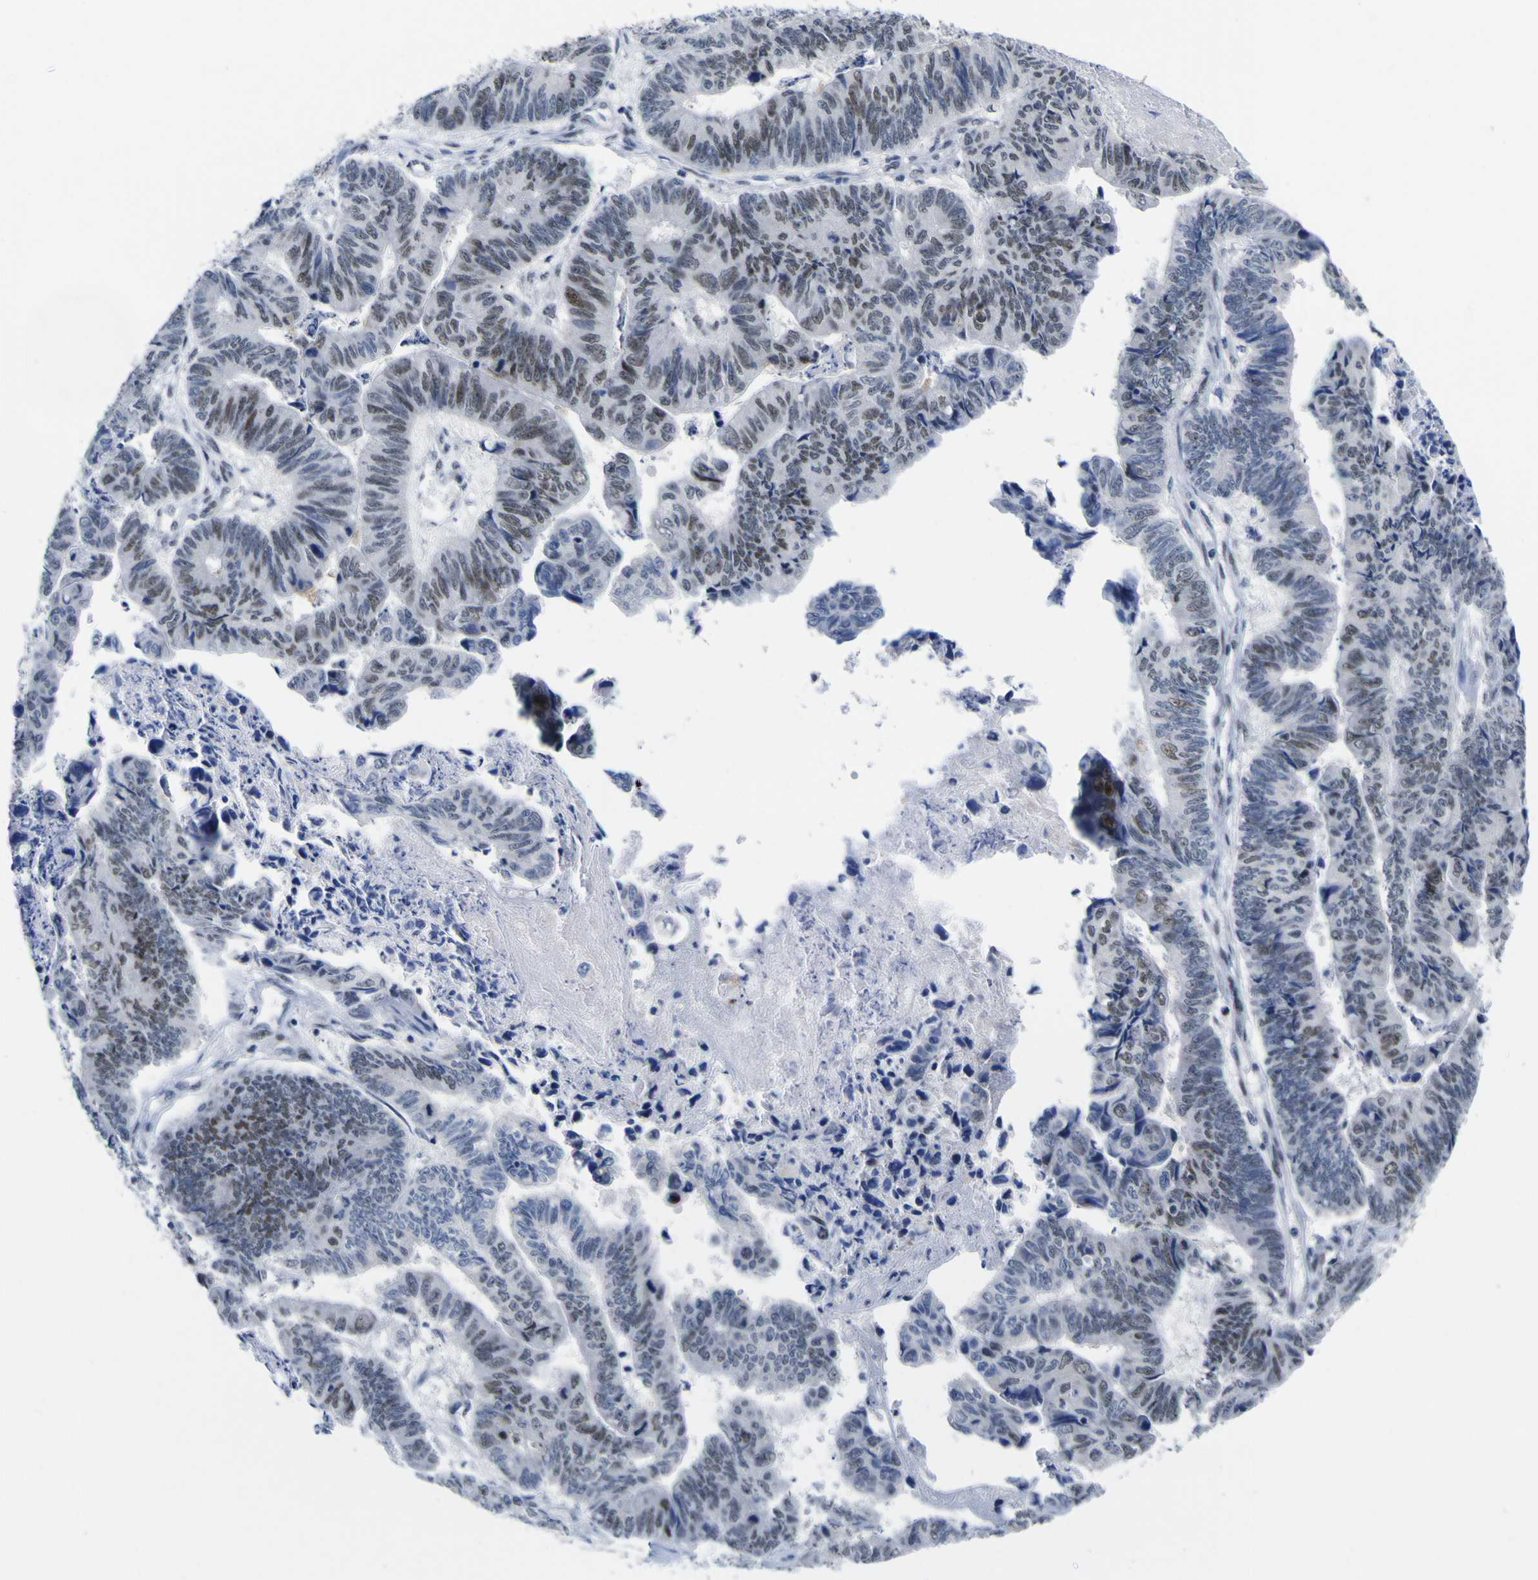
{"staining": {"intensity": "weak", "quantity": "<25%", "location": "nuclear"}, "tissue": "stomach cancer", "cell_type": "Tumor cells", "image_type": "cancer", "snomed": [{"axis": "morphology", "description": "Adenocarcinoma, NOS"}, {"axis": "topography", "description": "Stomach, lower"}], "caption": "High power microscopy histopathology image of an immunohistochemistry (IHC) image of stomach cancer (adenocarcinoma), revealing no significant expression in tumor cells.", "gene": "MBD3", "patient": {"sex": "male", "age": 77}}